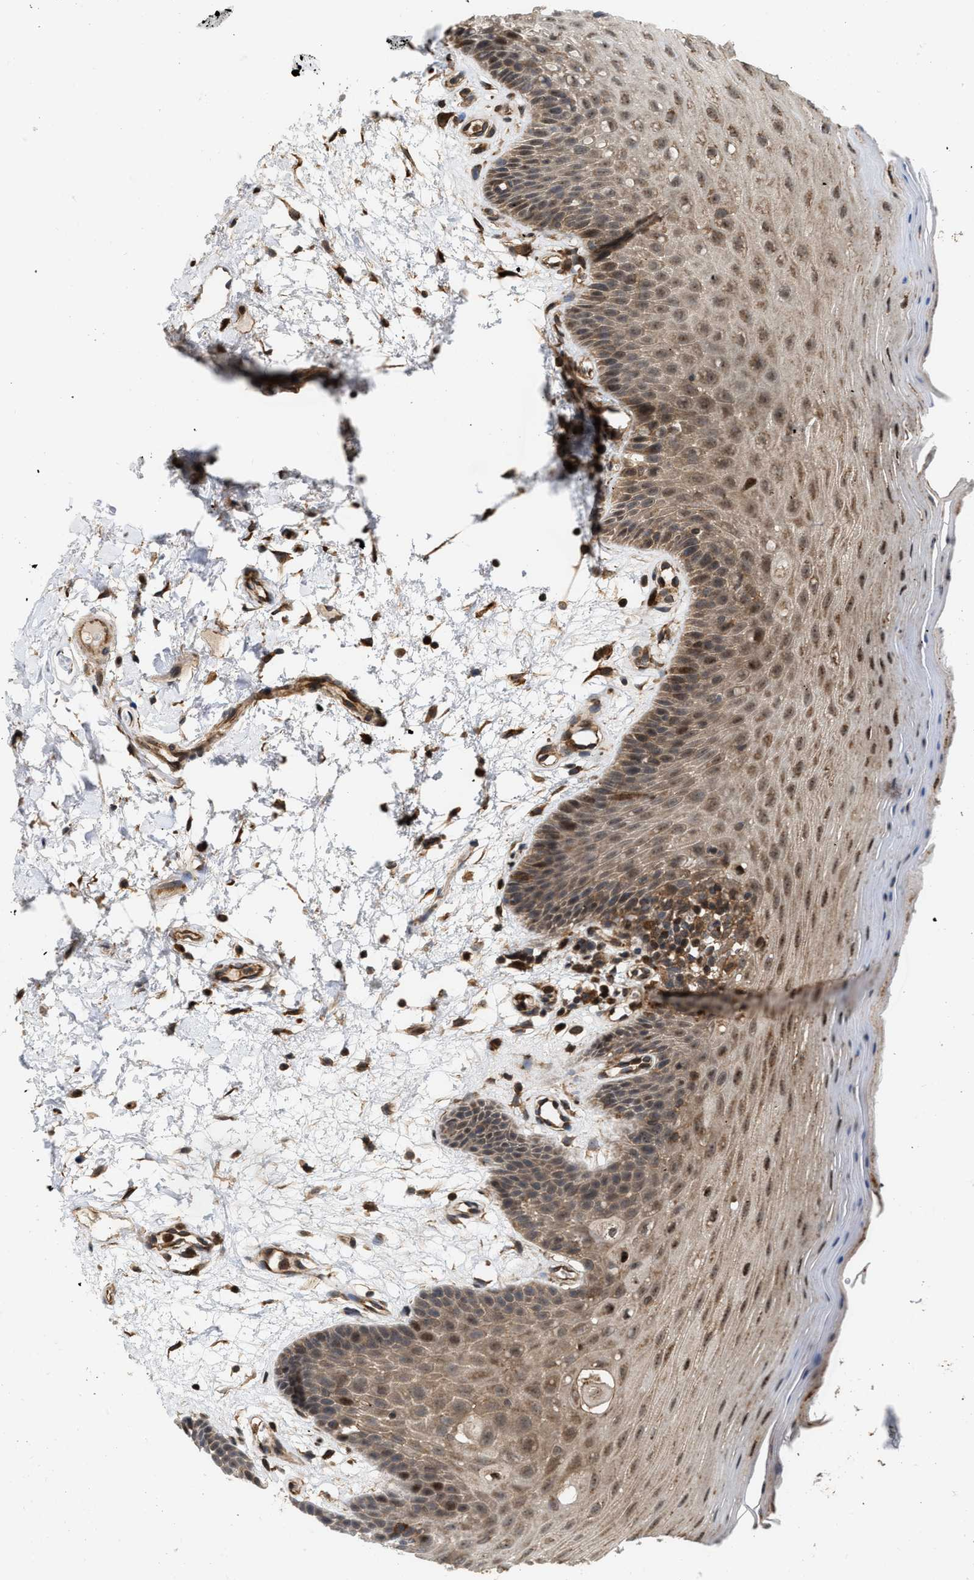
{"staining": {"intensity": "moderate", "quantity": ">75%", "location": "cytoplasmic/membranous"}, "tissue": "oral mucosa", "cell_type": "Squamous epithelial cells", "image_type": "normal", "snomed": [{"axis": "morphology", "description": "Normal tissue, NOS"}, {"axis": "morphology", "description": "Squamous cell carcinoma, NOS"}, {"axis": "topography", "description": "Oral tissue"}, {"axis": "topography", "description": "Head-Neck"}], "caption": "This image displays IHC staining of normal human oral mucosa, with medium moderate cytoplasmic/membranous staining in approximately >75% of squamous epithelial cells.", "gene": "IQCE", "patient": {"sex": "male", "age": 71}}